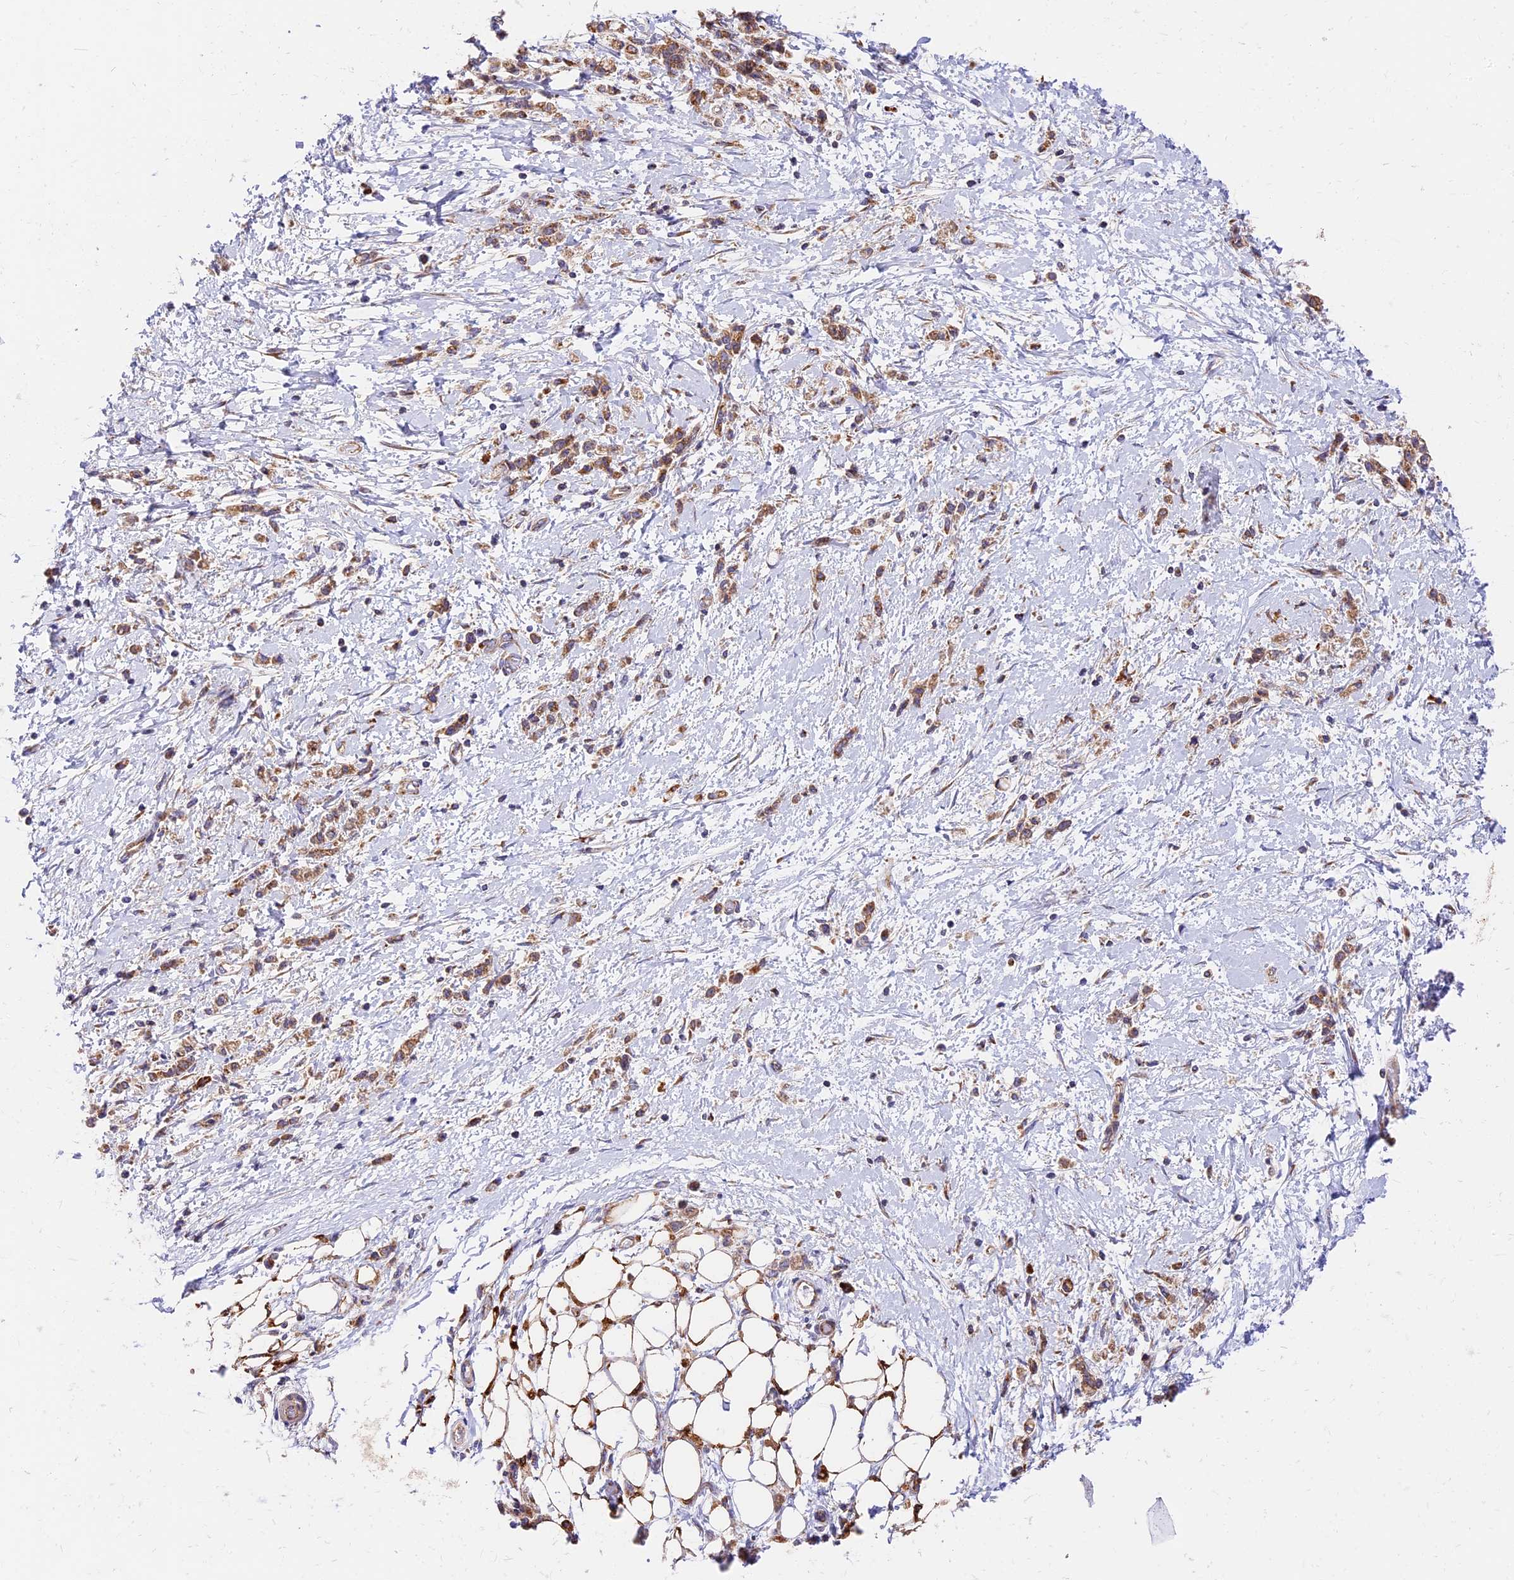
{"staining": {"intensity": "moderate", "quantity": ">75%", "location": "cytoplasmic/membranous"}, "tissue": "stomach cancer", "cell_type": "Tumor cells", "image_type": "cancer", "snomed": [{"axis": "morphology", "description": "Adenocarcinoma, NOS"}, {"axis": "topography", "description": "Stomach"}], "caption": "This histopathology image exhibits immunohistochemistry staining of human stomach cancer (adenocarcinoma), with medium moderate cytoplasmic/membranous staining in approximately >75% of tumor cells.", "gene": "MRAS", "patient": {"sex": "female", "age": 60}}